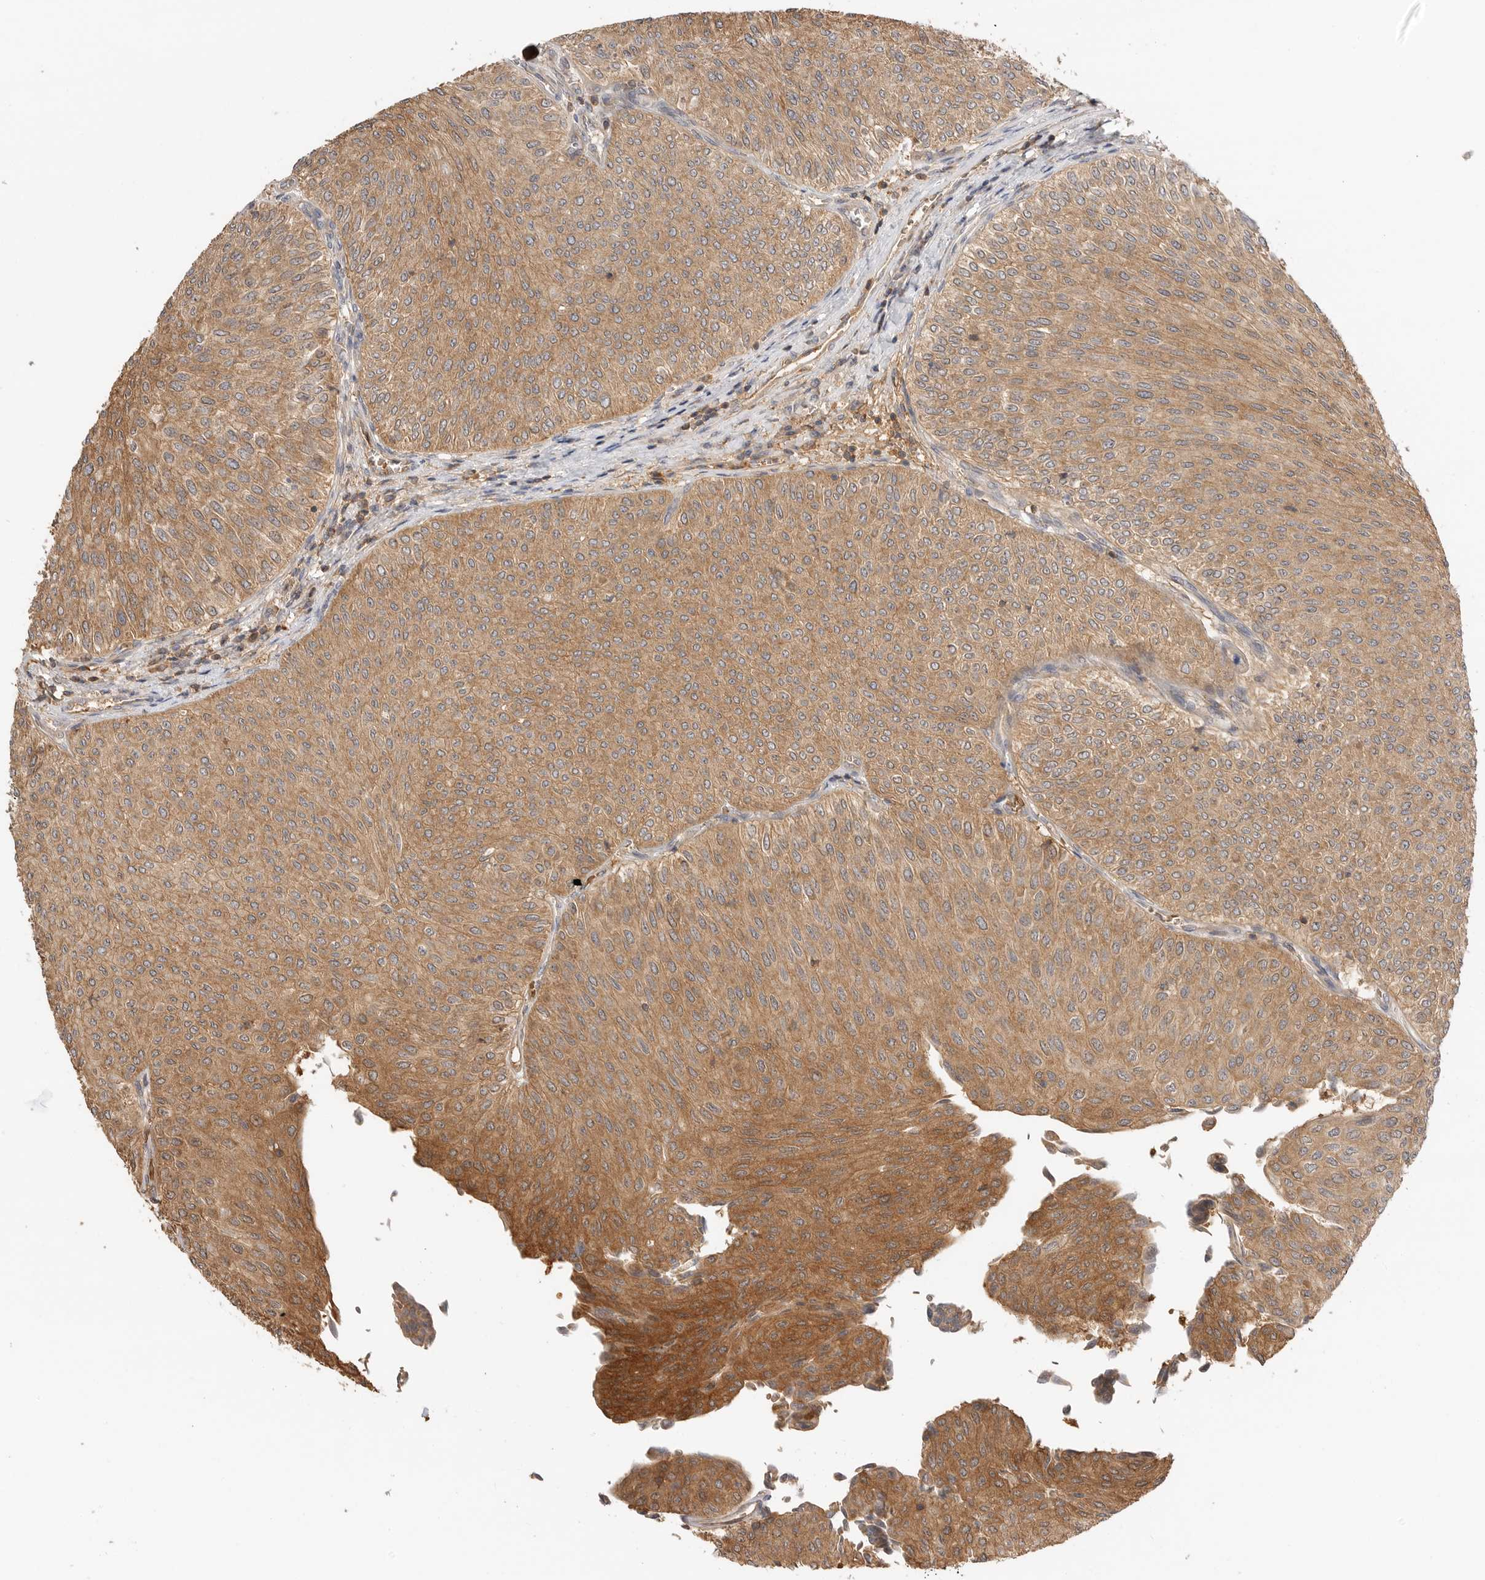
{"staining": {"intensity": "moderate", "quantity": ">75%", "location": "cytoplasmic/membranous"}, "tissue": "urothelial cancer", "cell_type": "Tumor cells", "image_type": "cancer", "snomed": [{"axis": "morphology", "description": "Urothelial carcinoma, Low grade"}, {"axis": "topography", "description": "Urinary bladder"}], "caption": "IHC (DAB (3,3'-diaminobenzidine)) staining of urothelial carcinoma (low-grade) reveals moderate cytoplasmic/membranous protein staining in approximately >75% of tumor cells.", "gene": "CLDN12", "patient": {"sex": "male", "age": 78}}